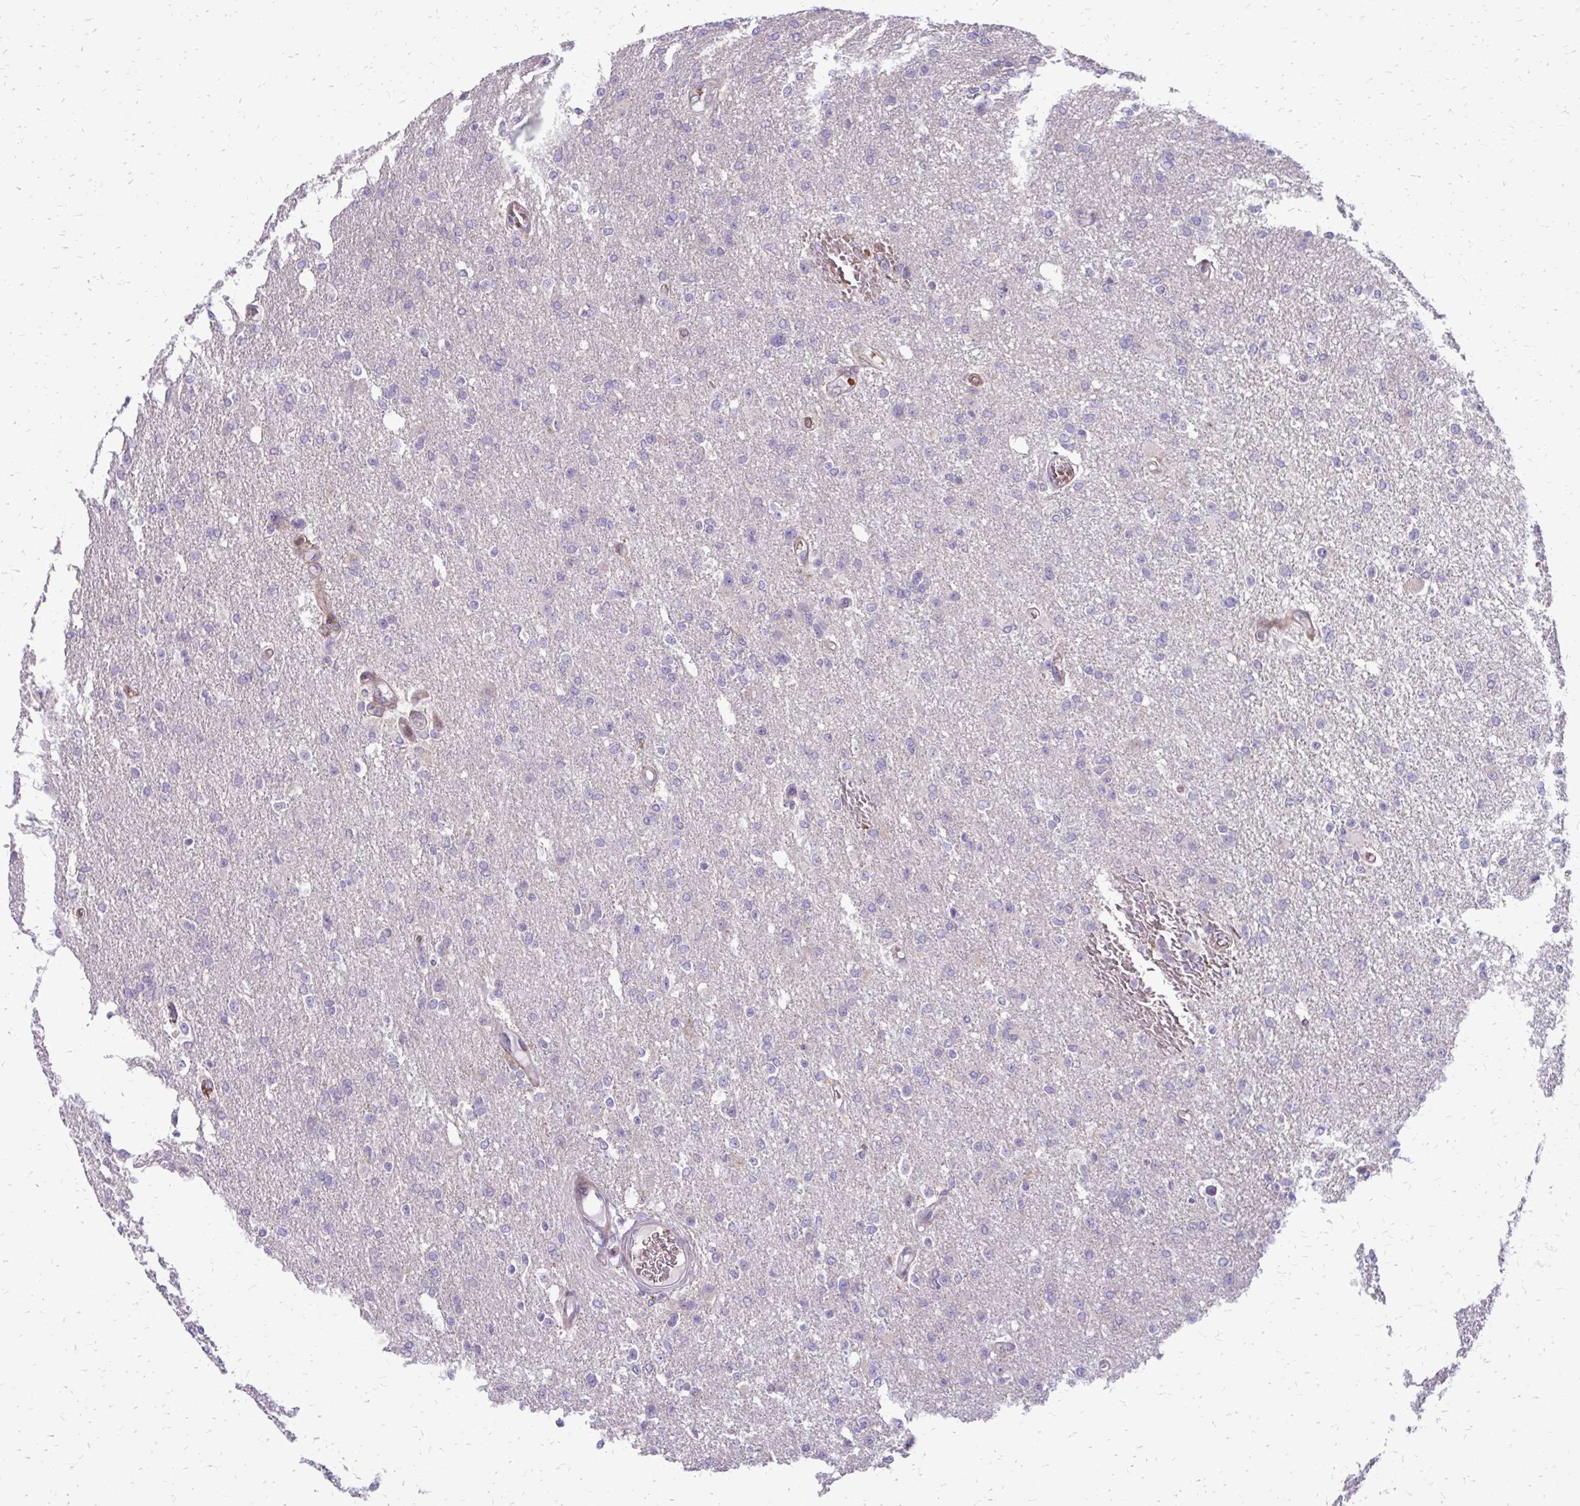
{"staining": {"intensity": "negative", "quantity": "none", "location": "none"}, "tissue": "glioma", "cell_type": "Tumor cells", "image_type": "cancer", "snomed": [{"axis": "morphology", "description": "Glioma, malignant, Low grade"}, {"axis": "topography", "description": "Brain"}], "caption": "This is an immunohistochemistry photomicrograph of low-grade glioma (malignant). There is no expression in tumor cells.", "gene": "FUNDC2", "patient": {"sex": "male", "age": 26}}